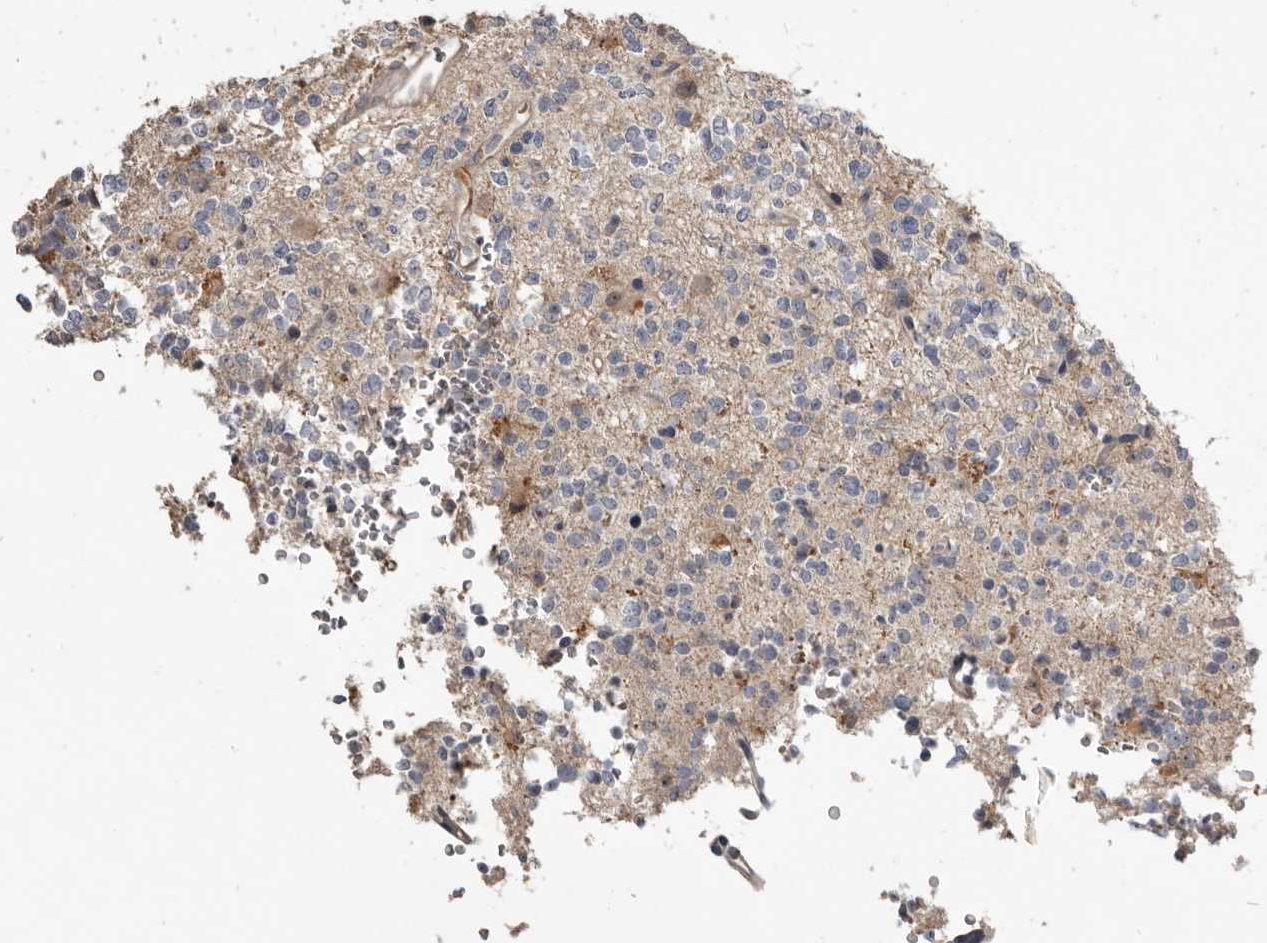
{"staining": {"intensity": "negative", "quantity": "none", "location": "none"}, "tissue": "glioma", "cell_type": "Tumor cells", "image_type": "cancer", "snomed": [{"axis": "morphology", "description": "Glioma, malignant, High grade"}, {"axis": "topography", "description": "Brain"}], "caption": "Glioma stained for a protein using immunohistochemistry exhibits no expression tumor cells.", "gene": "TTC39A", "patient": {"sex": "female", "age": 62}}